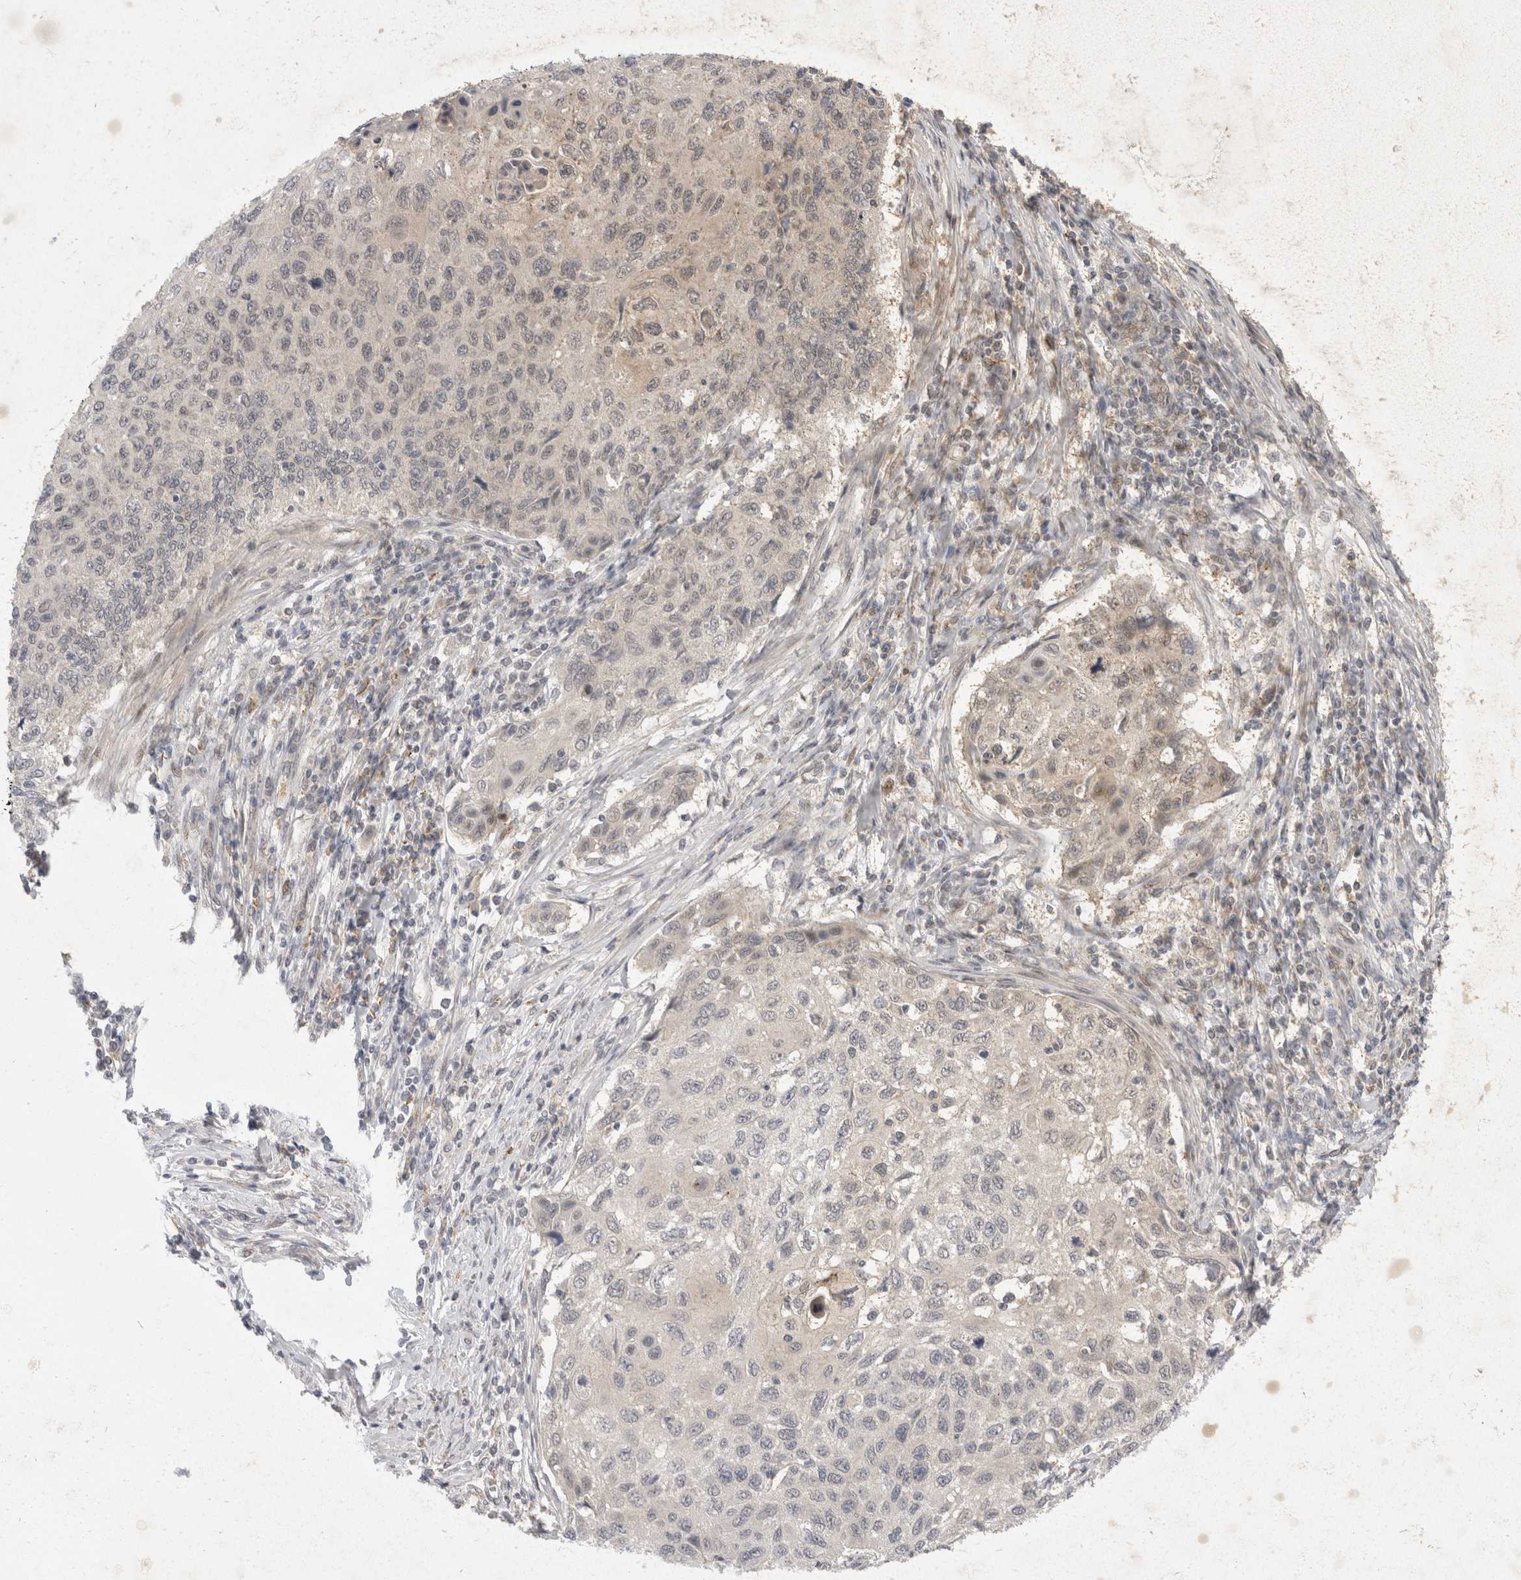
{"staining": {"intensity": "negative", "quantity": "none", "location": "none"}, "tissue": "cervical cancer", "cell_type": "Tumor cells", "image_type": "cancer", "snomed": [{"axis": "morphology", "description": "Squamous cell carcinoma, NOS"}, {"axis": "topography", "description": "Cervix"}], "caption": "Protein analysis of squamous cell carcinoma (cervical) exhibits no significant expression in tumor cells.", "gene": "TOM1L2", "patient": {"sex": "female", "age": 70}}